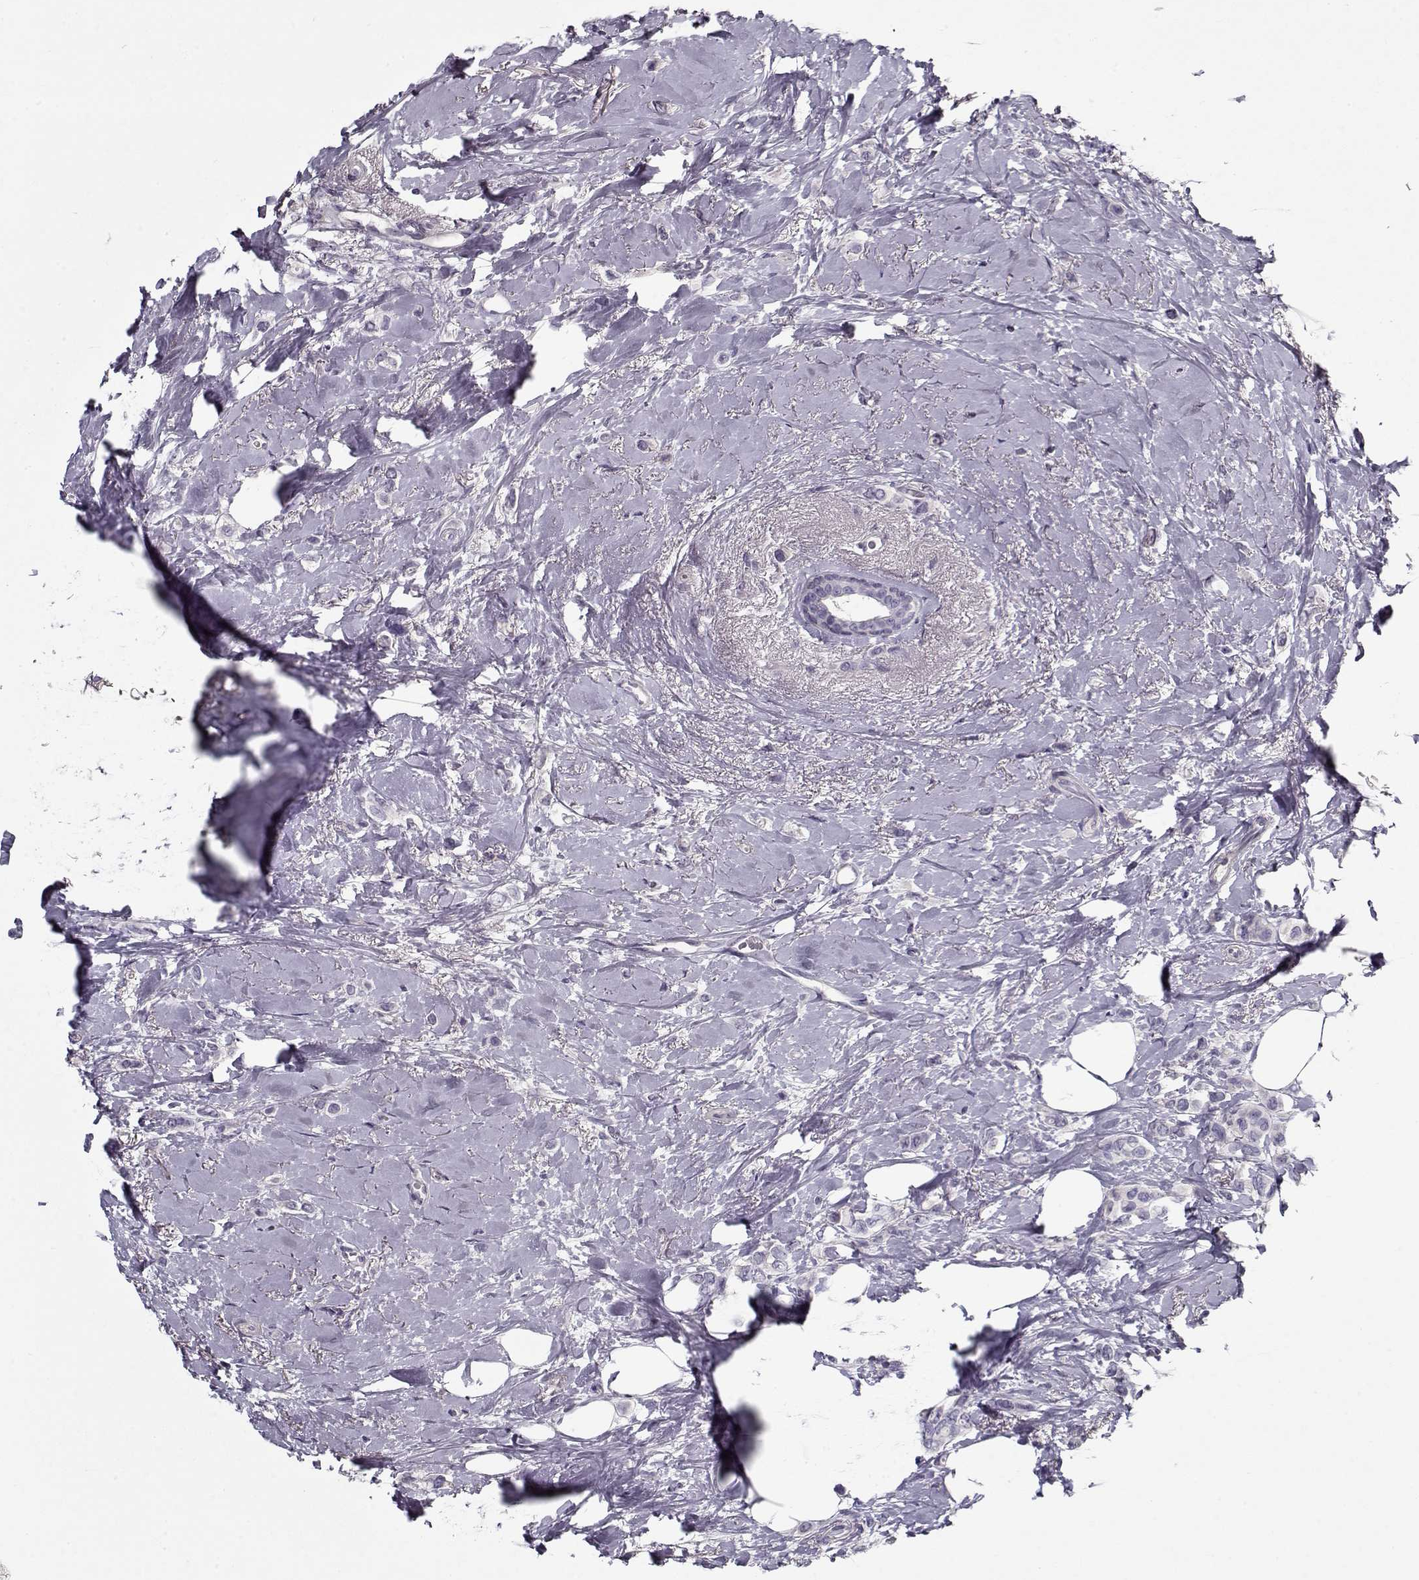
{"staining": {"intensity": "negative", "quantity": "none", "location": "none"}, "tissue": "breast cancer", "cell_type": "Tumor cells", "image_type": "cancer", "snomed": [{"axis": "morphology", "description": "Lobular carcinoma"}, {"axis": "topography", "description": "Breast"}], "caption": "Immunohistochemical staining of human breast cancer shows no significant staining in tumor cells.", "gene": "CCDC136", "patient": {"sex": "female", "age": 66}}